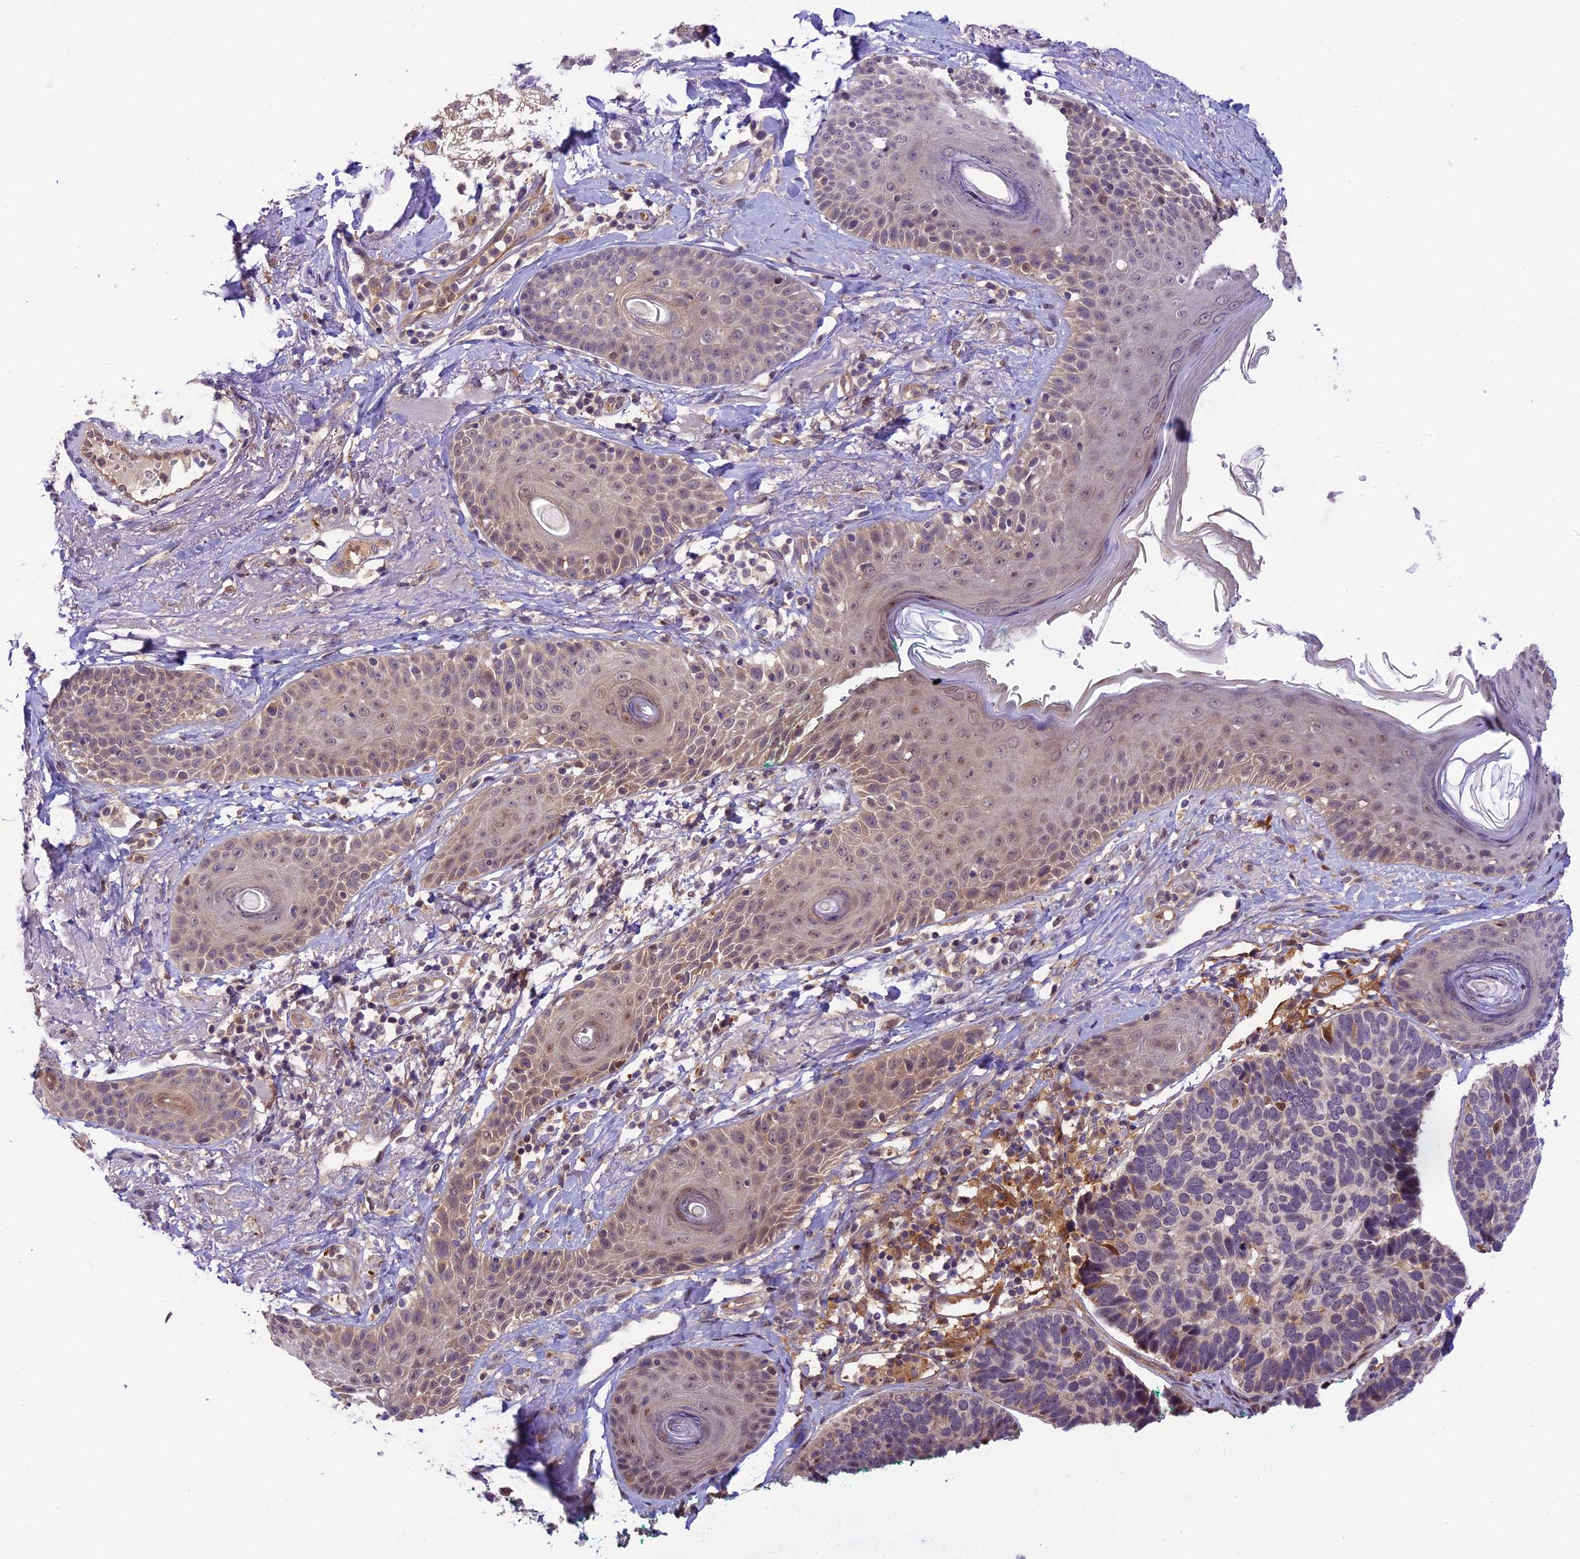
{"staining": {"intensity": "negative", "quantity": "none", "location": "none"}, "tissue": "skin cancer", "cell_type": "Tumor cells", "image_type": "cancer", "snomed": [{"axis": "morphology", "description": "Basal cell carcinoma"}, {"axis": "topography", "description": "Skin"}], "caption": "Tumor cells are negative for protein expression in human skin basal cell carcinoma.", "gene": "NEK8", "patient": {"sex": "male", "age": 62}}